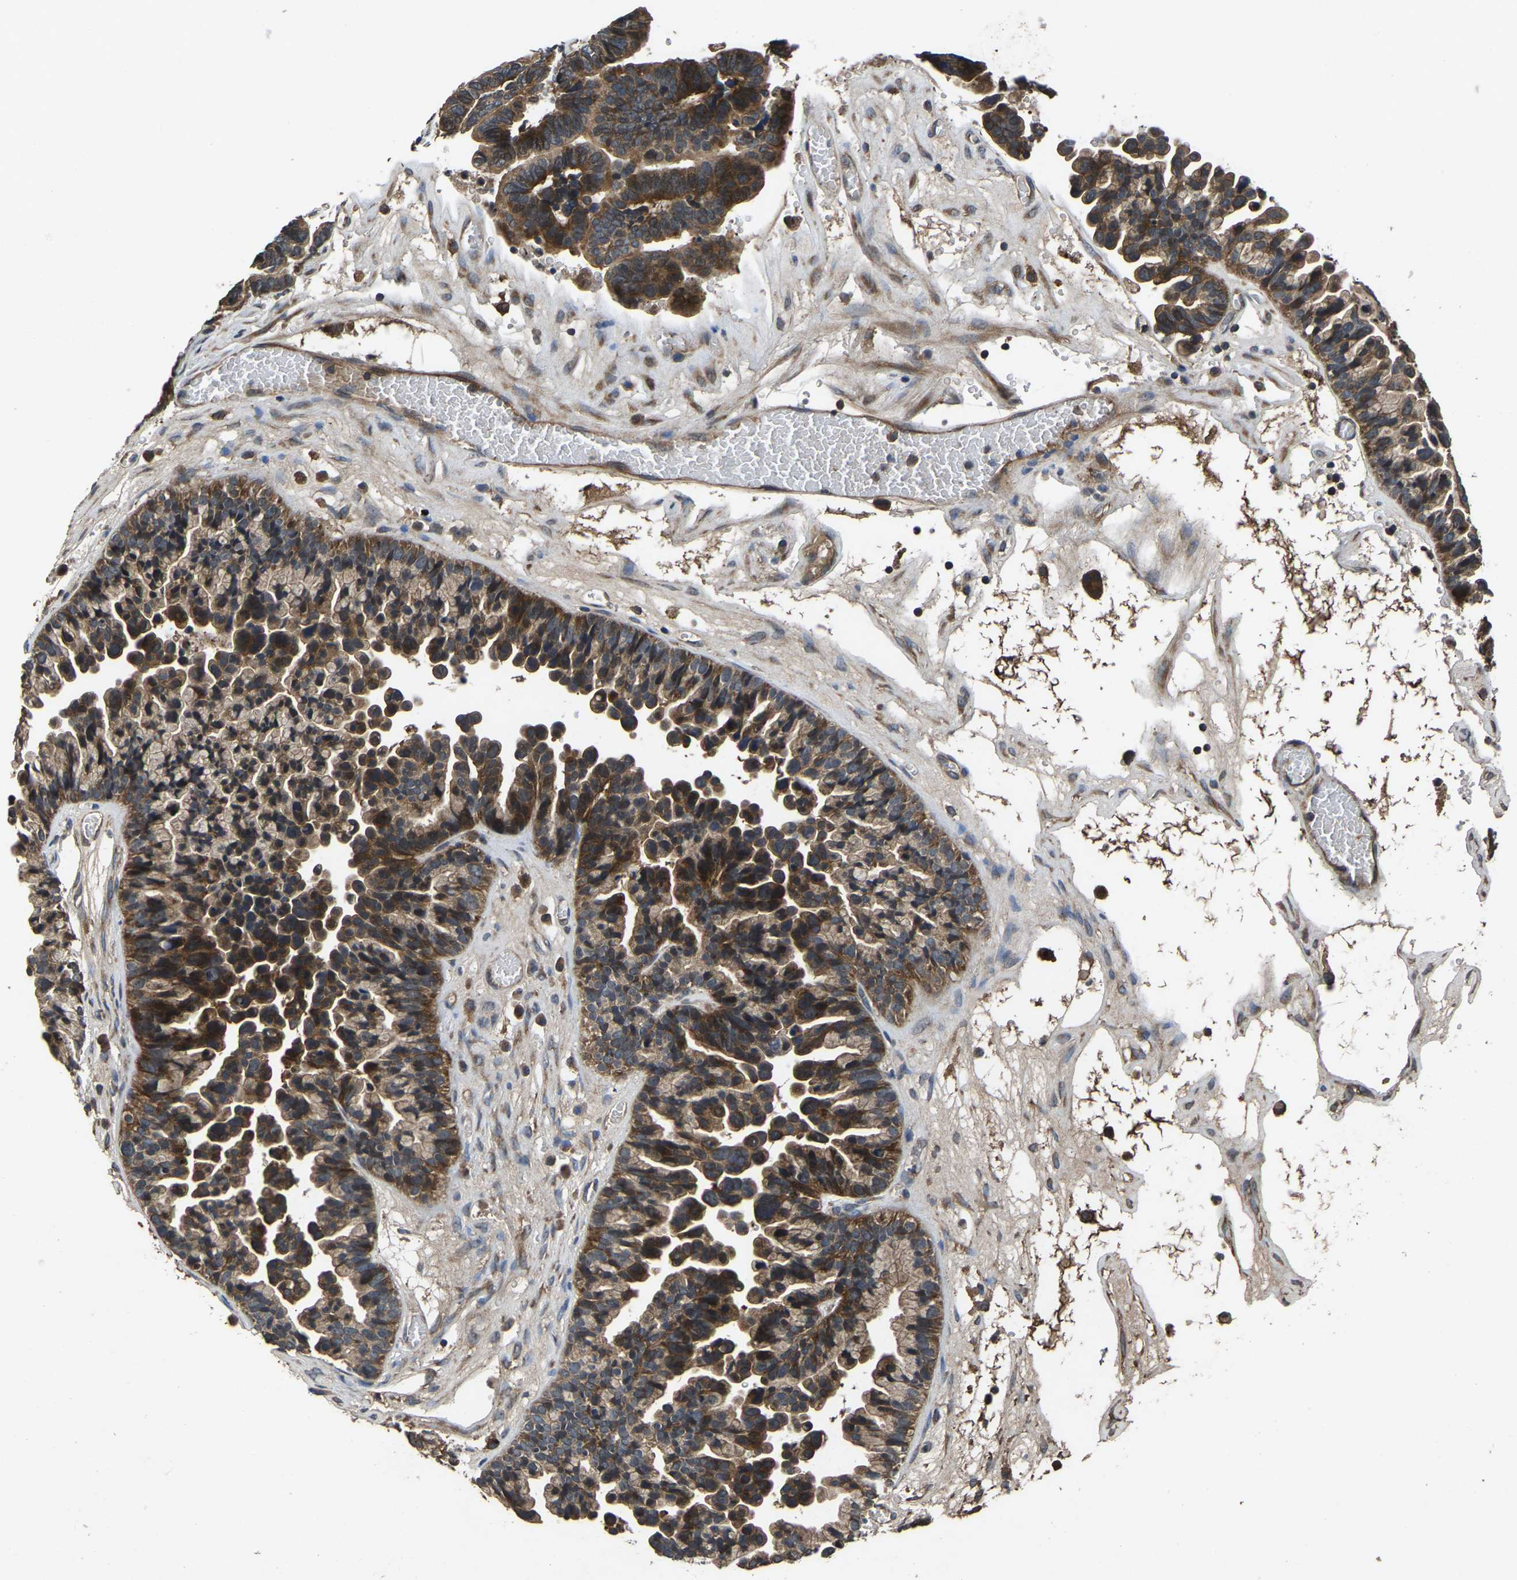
{"staining": {"intensity": "moderate", "quantity": ">75%", "location": "cytoplasmic/membranous"}, "tissue": "ovarian cancer", "cell_type": "Tumor cells", "image_type": "cancer", "snomed": [{"axis": "morphology", "description": "Cystadenocarcinoma, serous, NOS"}, {"axis": "topography", "description": "Ovary"}], "caption": "An immunohistochemistry (IHC) photomicrograph of tumor tissue is shown. Protein staining in brown highlights moderate cytoplasmic/membranous positivity in serous cystadenocarcinoma (ovarian) within tumor cells. (Brightfield microscopy of DAB IHC at high magnification).", "gene": "CRYZL1", "patient": {"sex": "female", "age": 56}}